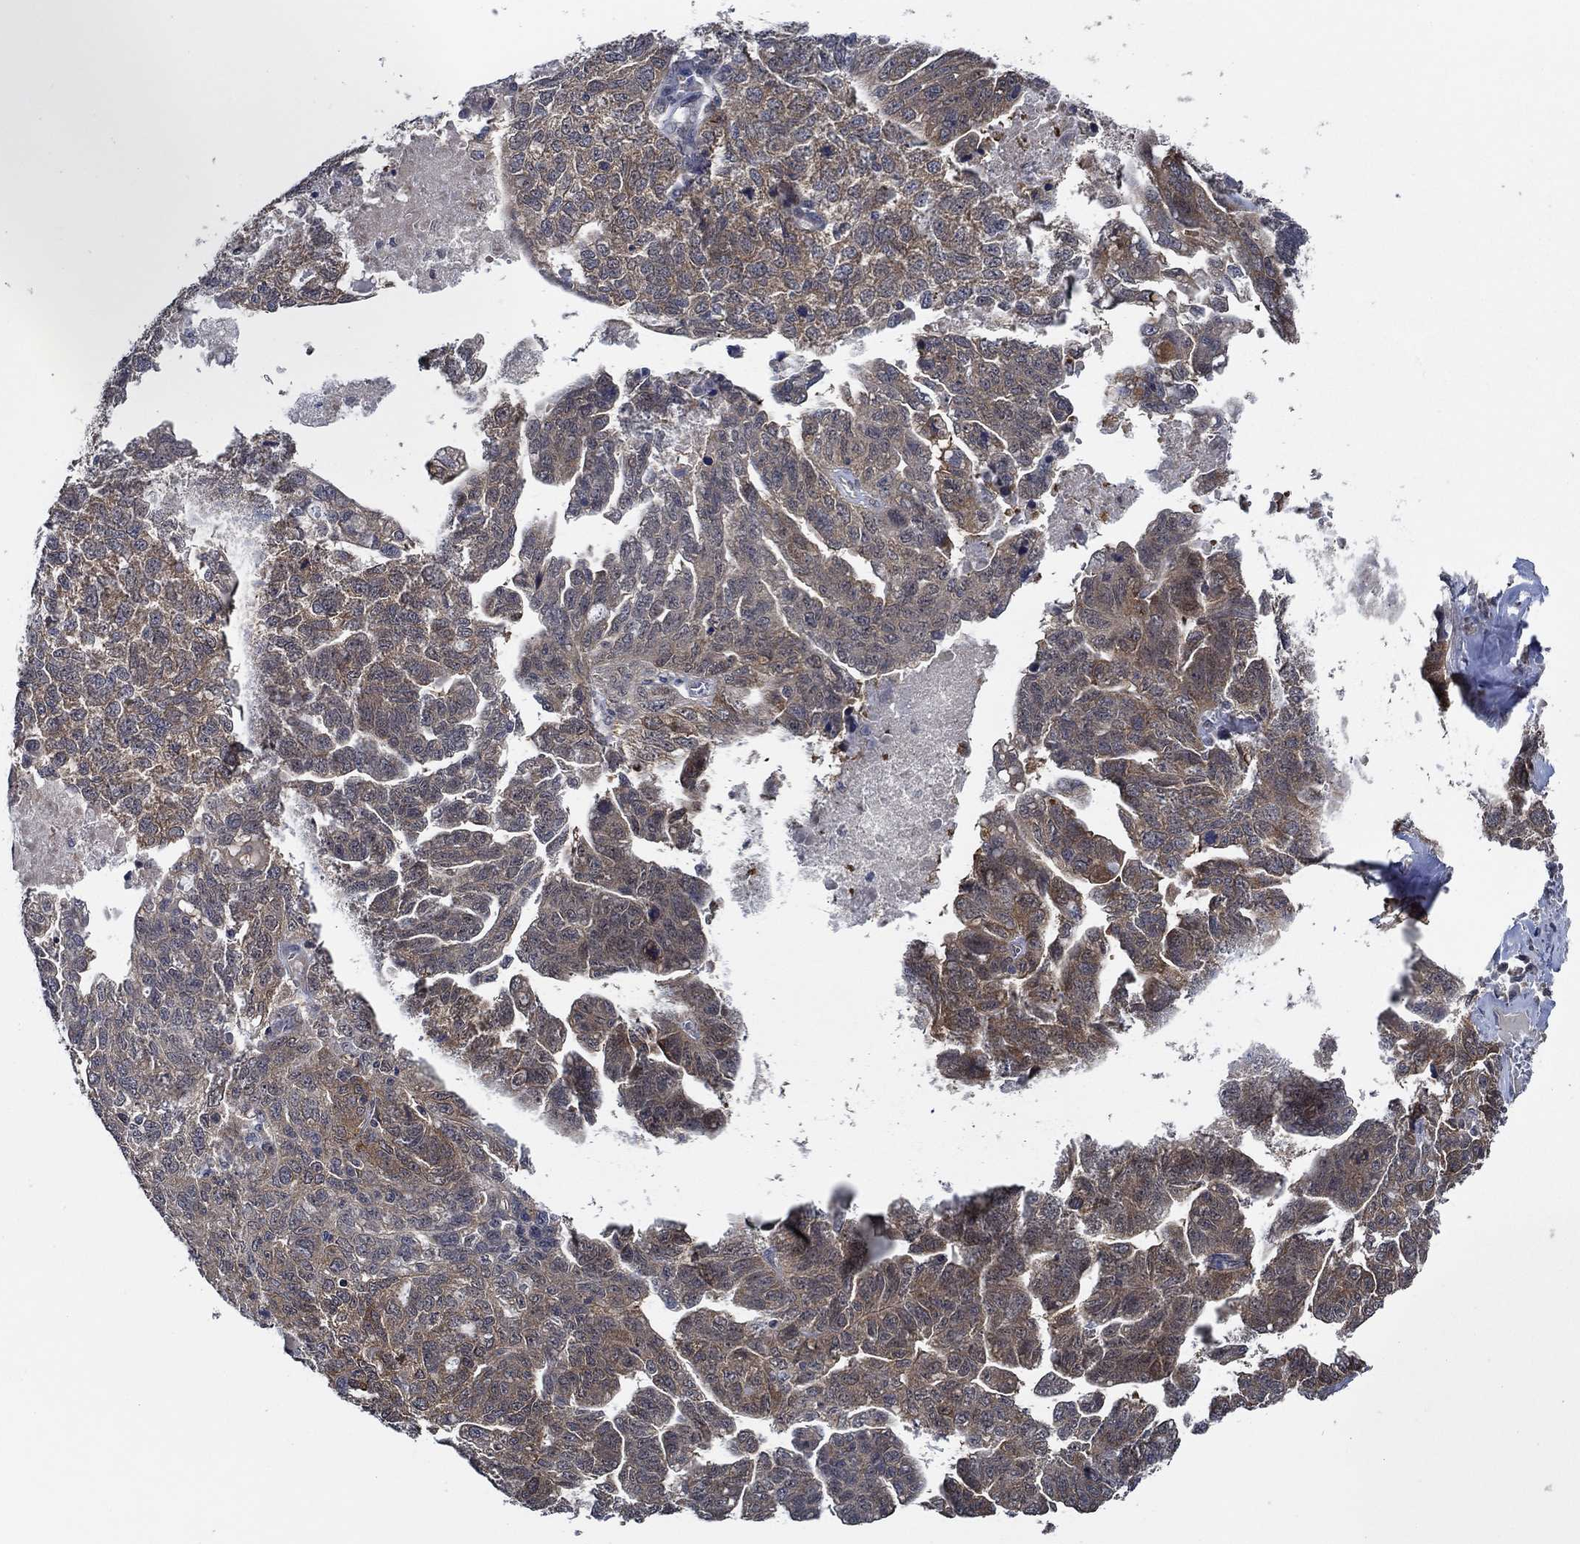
{"staining": {"intensity": "moderate", "quantity": "<25%", "location": "cytoplasmic/membranous"}, "tissue": "ovarian cancer", "cell_type": "Tumor cells", "image_type": "cancer", "snomed": [{"axis": "morphology", "description": "Cystadenocarcinoma, serous, NOS"}, {"axis": "topography", "description": "Ovary"}], "caption": "About <25% of tumor cells in human serous cystadenocarcinoma (ovarian) demonstrate moderate cytoplasmic/membranous protein staining as visualized by brown immunohistochemical staining.", "gene": "DACT1", "patient": {"sex": "female", "age": 71}}